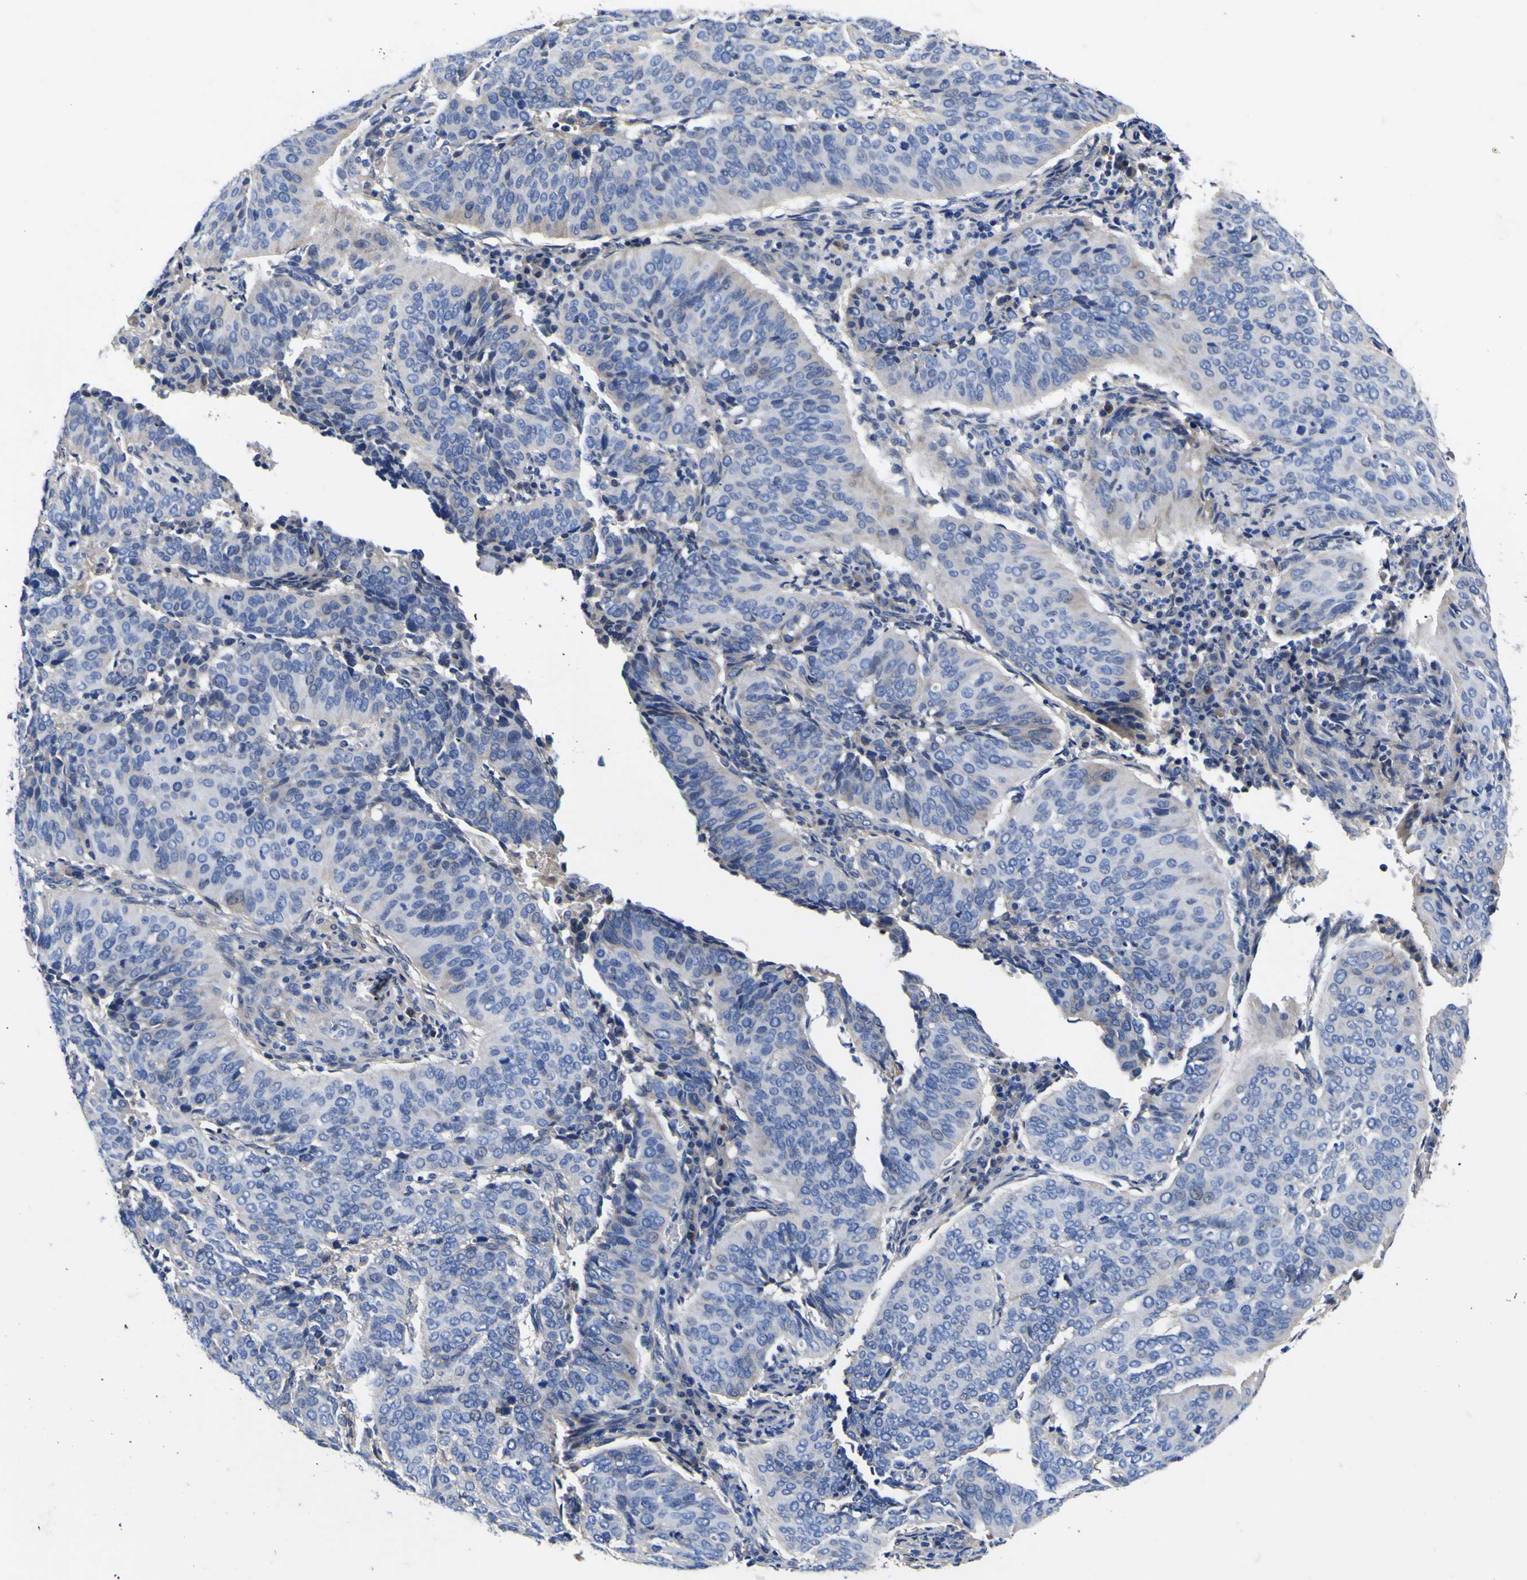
{"staining": {"intensity": "negative", "quantity": "none", "location": "none"}, "tissue": "cervical cancer", "cell_type": "Tumor cells", "image_type": "cancer", "snomed": [{"axis": "morphology", "description": "Normal tissue, NOS"}, {"axis": "morphology", "description": "Squamous cell carcinoma, NOS"}, {"axis": "topography", "description": "Cervix"}], "caption": "An image of cervical squamous cell carcinoma stained for a protein exhibits no brown staining in tumor cells.", "gene": "VASN", "patient": {"sex": "female", "age": 39}}